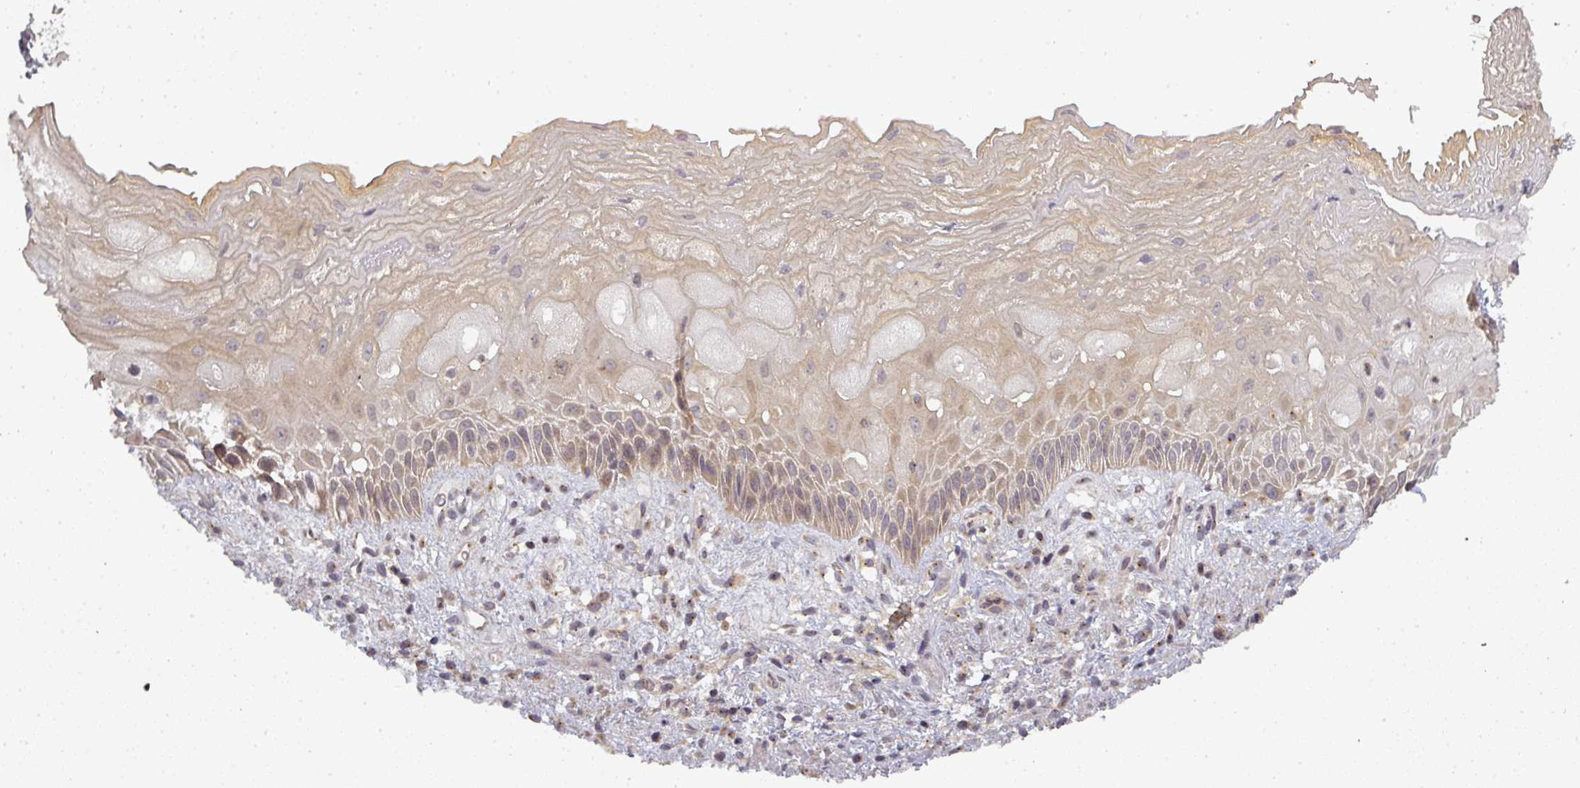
{"staining": {"intensity": "weak", "quantity": "25%-75%", "location": "cytoplasmic/membranous"}, "tissue": "esophagus", "cell_type": "Squamous epithelial cells", "image_type": "normal", "snomed": [{"axis": "morphology", "description": "Normal tissue, NOS"}, {"axis": "topography", "description": "Esophagus"}], "caption": "Immunohistochemical staining of benign esophagus demonstrates weak cytoplasmic/membranous protein positivity in approximately 25%-75% of squamous epithelial cells.", "gene": "NIN", "patient": {"sex": "male", "age": 60}}